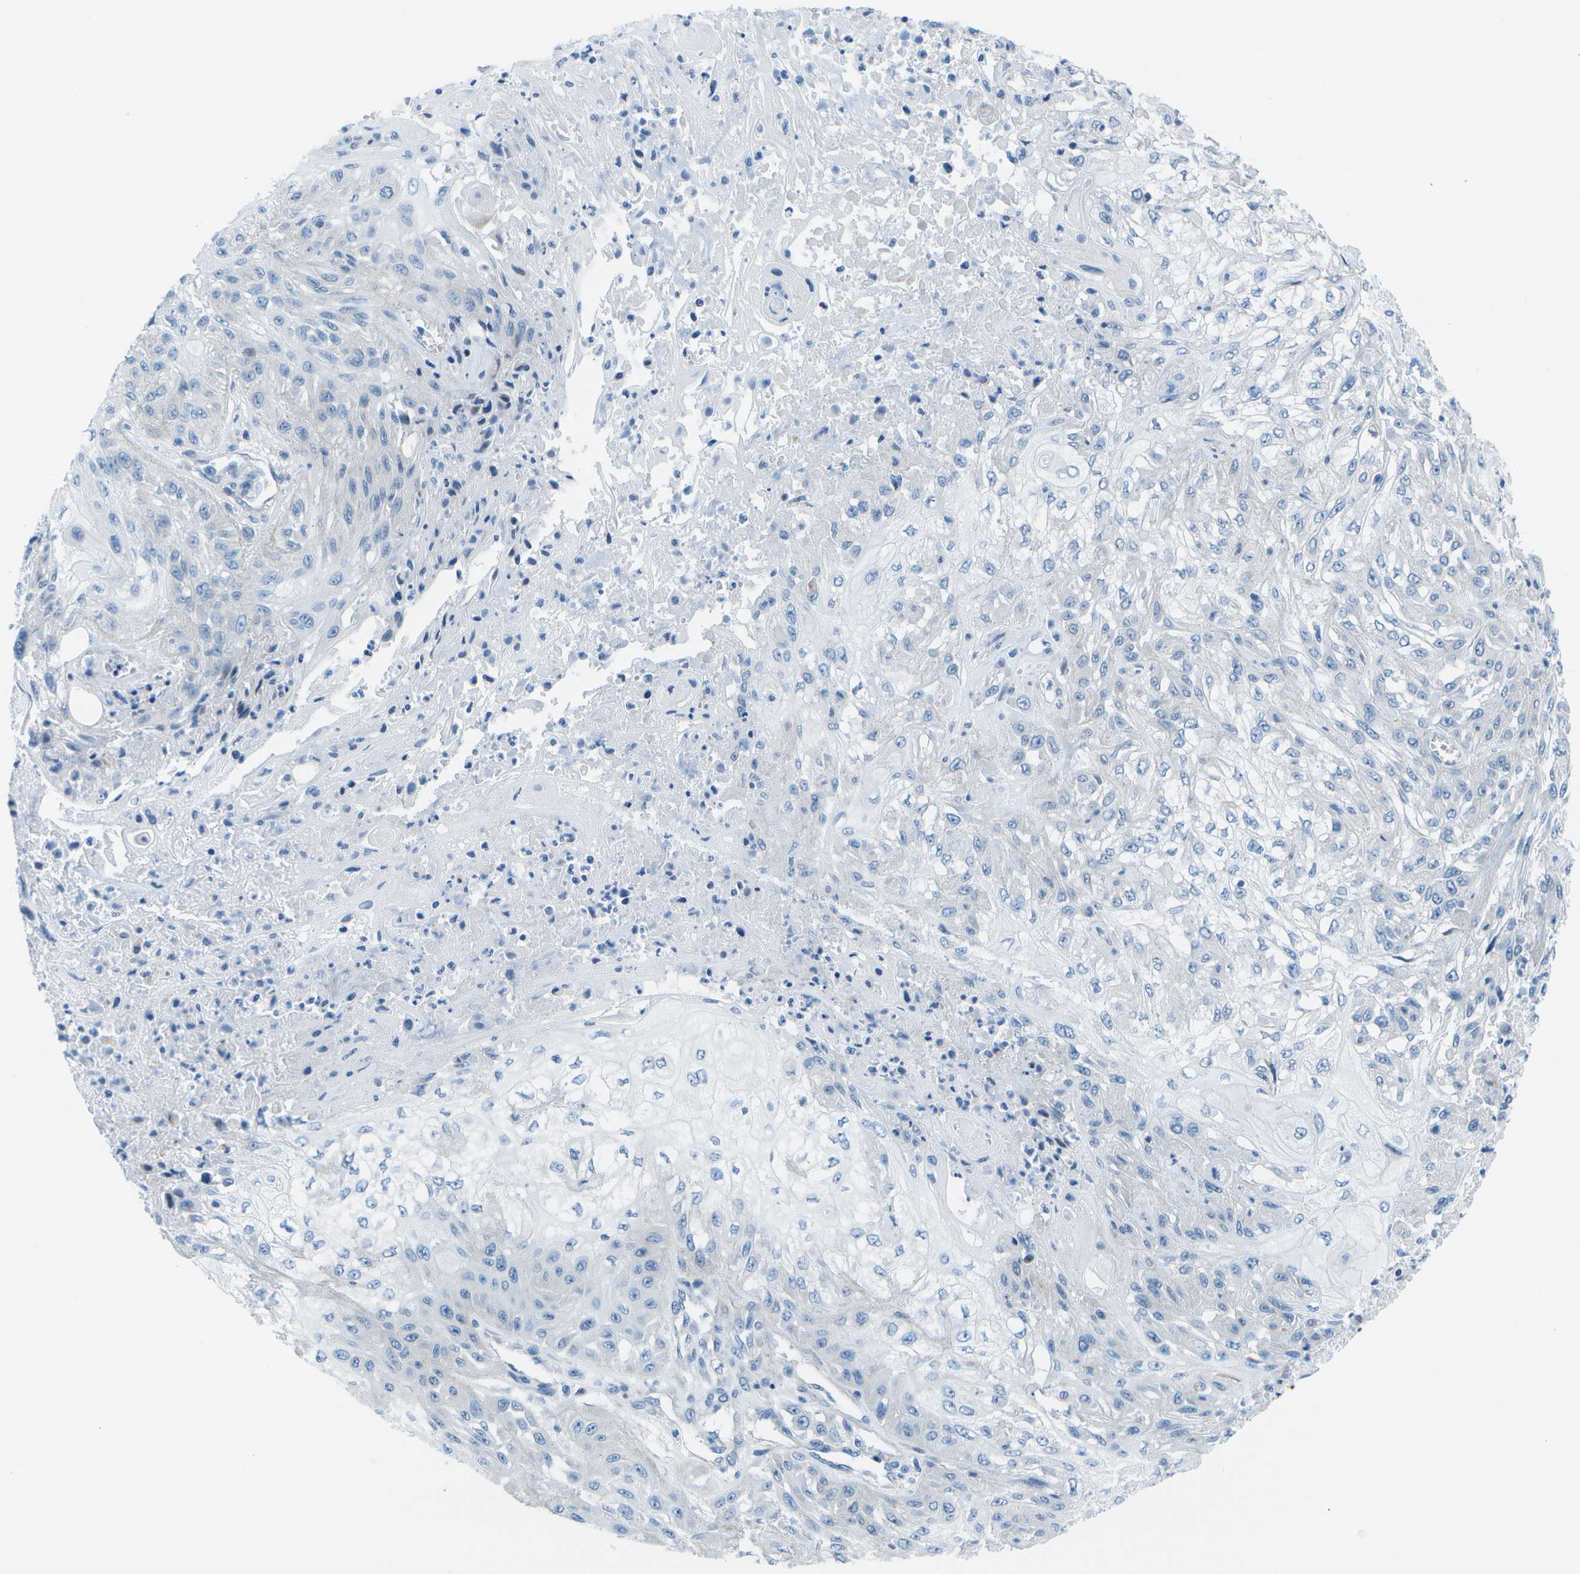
{"staining": {"intensity": "negative", "quantity": "none", "location": "none"}, "tissue": "skin cancer", "cell_type": "Tumor cells", "image_type": "cancer", "snomed": [{"axis": "morphology", "description": "Squamous cell carcinoma, NOS"}, {"axis": "morphology", "description": "Squamous cell carcinoma, metastatic, NOS"}, {"axis": "topography", "description": "Skin"}, {"axis": "topography", "description": "Lymph node"}], "caption": "This is a histopathology image of immunohistochemistry (IHC) staining of squamous cell carcinoma (skin), which shows no expression in tumor cells.", "gene": "SORBS3", "patient": {"sex": "male", "age": 75}}